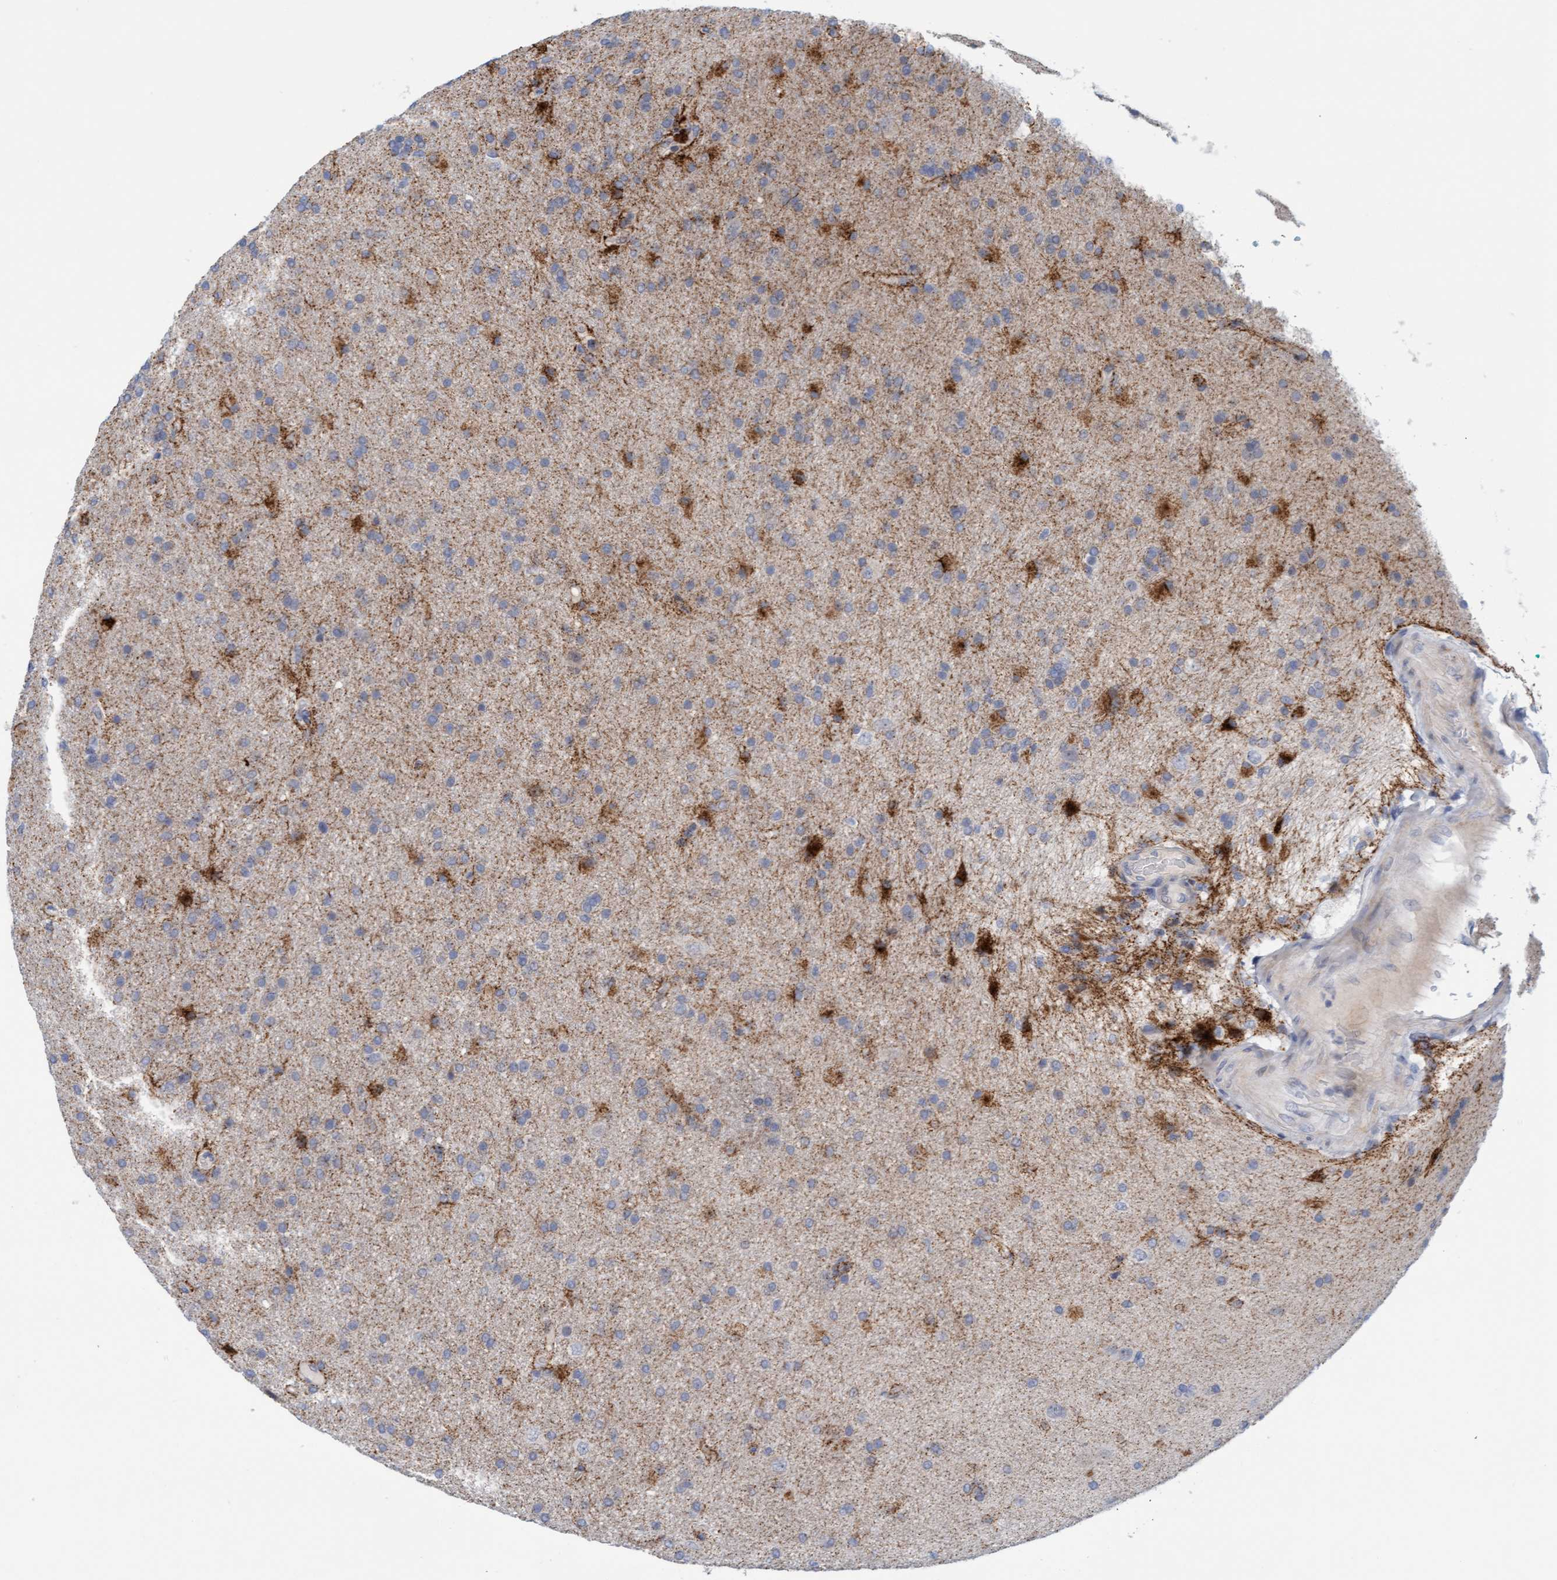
{"staining": {"intensity": "weak", "quantity": "<25%", "location": "cytoplasmic/membranous"}, "tissue": "glioma", "cell_type": "Tumor cells", "image_type": "cancer", "snomed": [{"axis": "morphology", "description": "Glioma, malignant, High grade"}, {"axis": "topography", "description": "Brain"}], "caption": "There is no significant staining in tumor cells of malignant high-grade glioma.", "gene": "ZC3H3", "patient": {"sex": "male", "age": 72}}